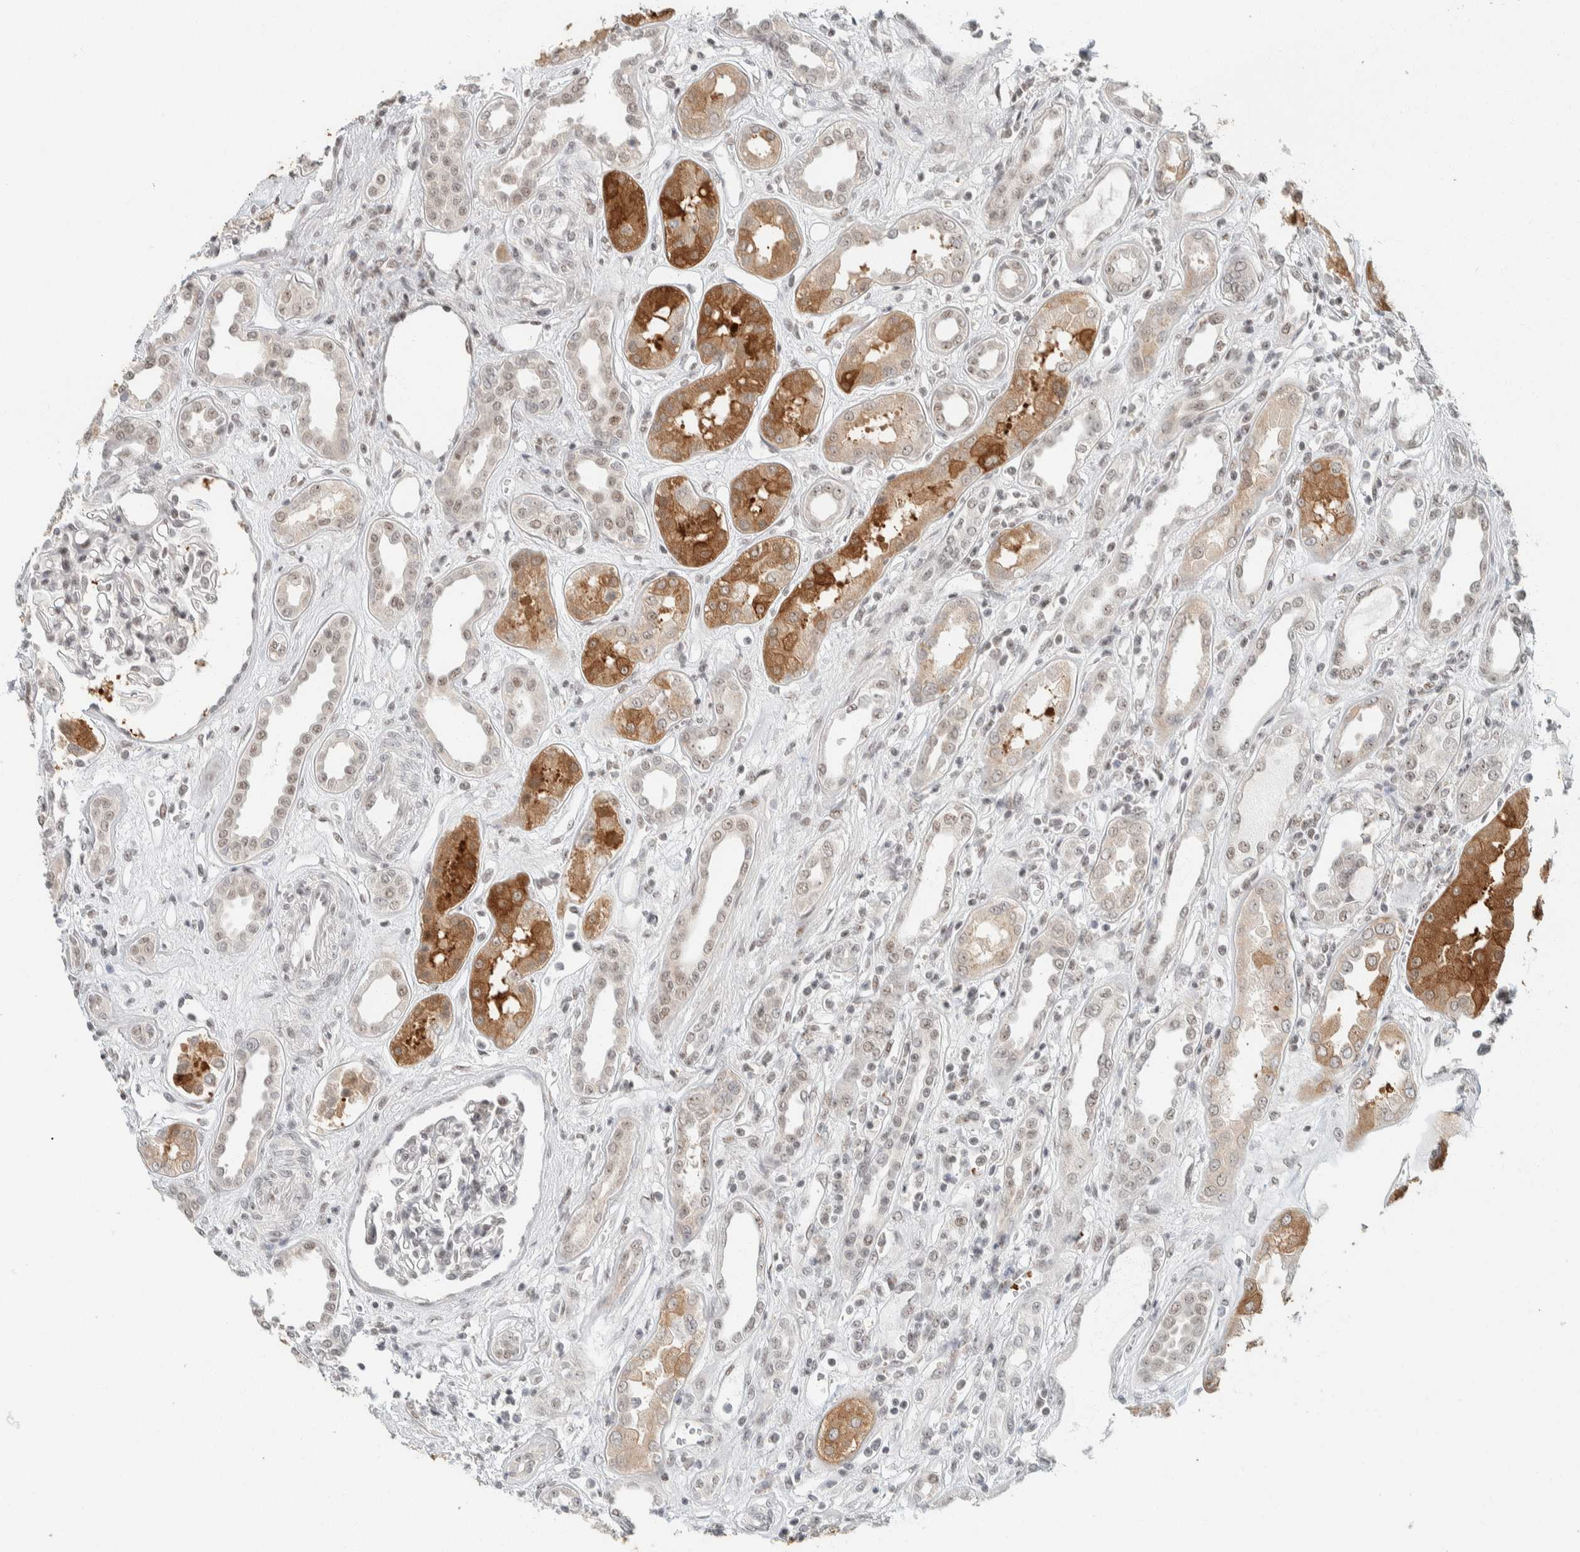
{"staining": {"intensity": "moderate", "quantity": "<25%", "location": "nuclear"}, "tissue": "kidney", "cell_type": "Cells in glomeruli", "image_type": "normal", "snomed": [{"axis": "morphology", "description": "Normal tissue, NOS"}, {"axis": "topography", "description": "Kidney"}], "caption": "Immunohistochemical staining of normal human kidney displays <25% levels of moderate nuclear protein positivity in approximately <25% of cells in glomeruli.", "gene": "ZBTB2", "patient": {"sex": "male", "age": 59}}